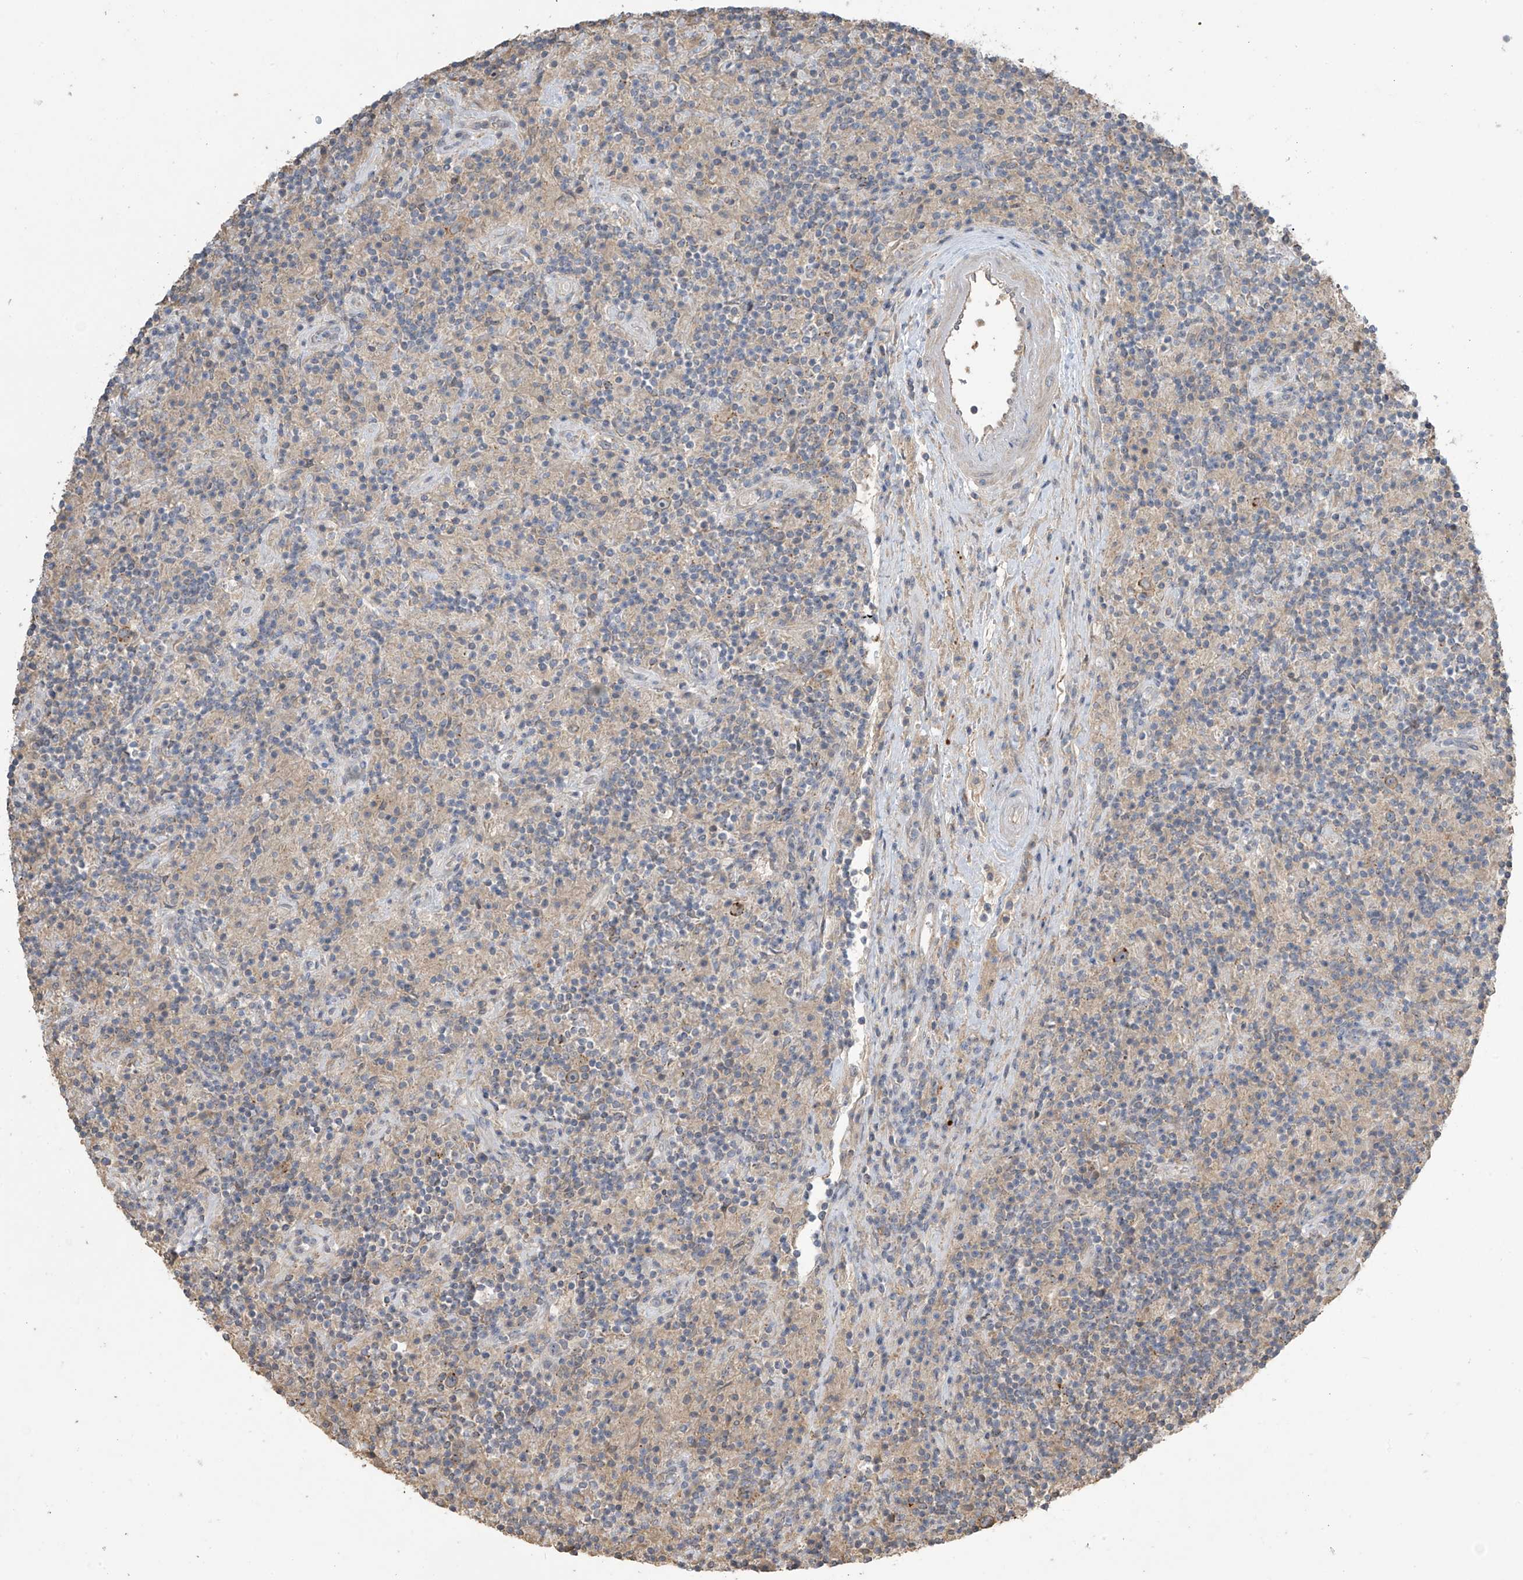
{"staining": {"intensity": "moderate", "quantity": "25%-75%", "location": "cytoplasmic/membranous"}, "tissue": "lymphoma", "cell_type": "Tumor cells", "image_type": "cancer", "snomed": [{"axis": "morphology", "description": "Hodgkin's disease, NOS"}, {"axis": "topography", "description": "Lymph node"}], "caption": "Immunohistochemical staining of human lymphoma demonstrates moderate cytoplasmic/membranous protein positivity in approximately 25%-75% of tumor cells.", "gene": "SLFN14", "patient": {"sex": "male", "age": 70}}